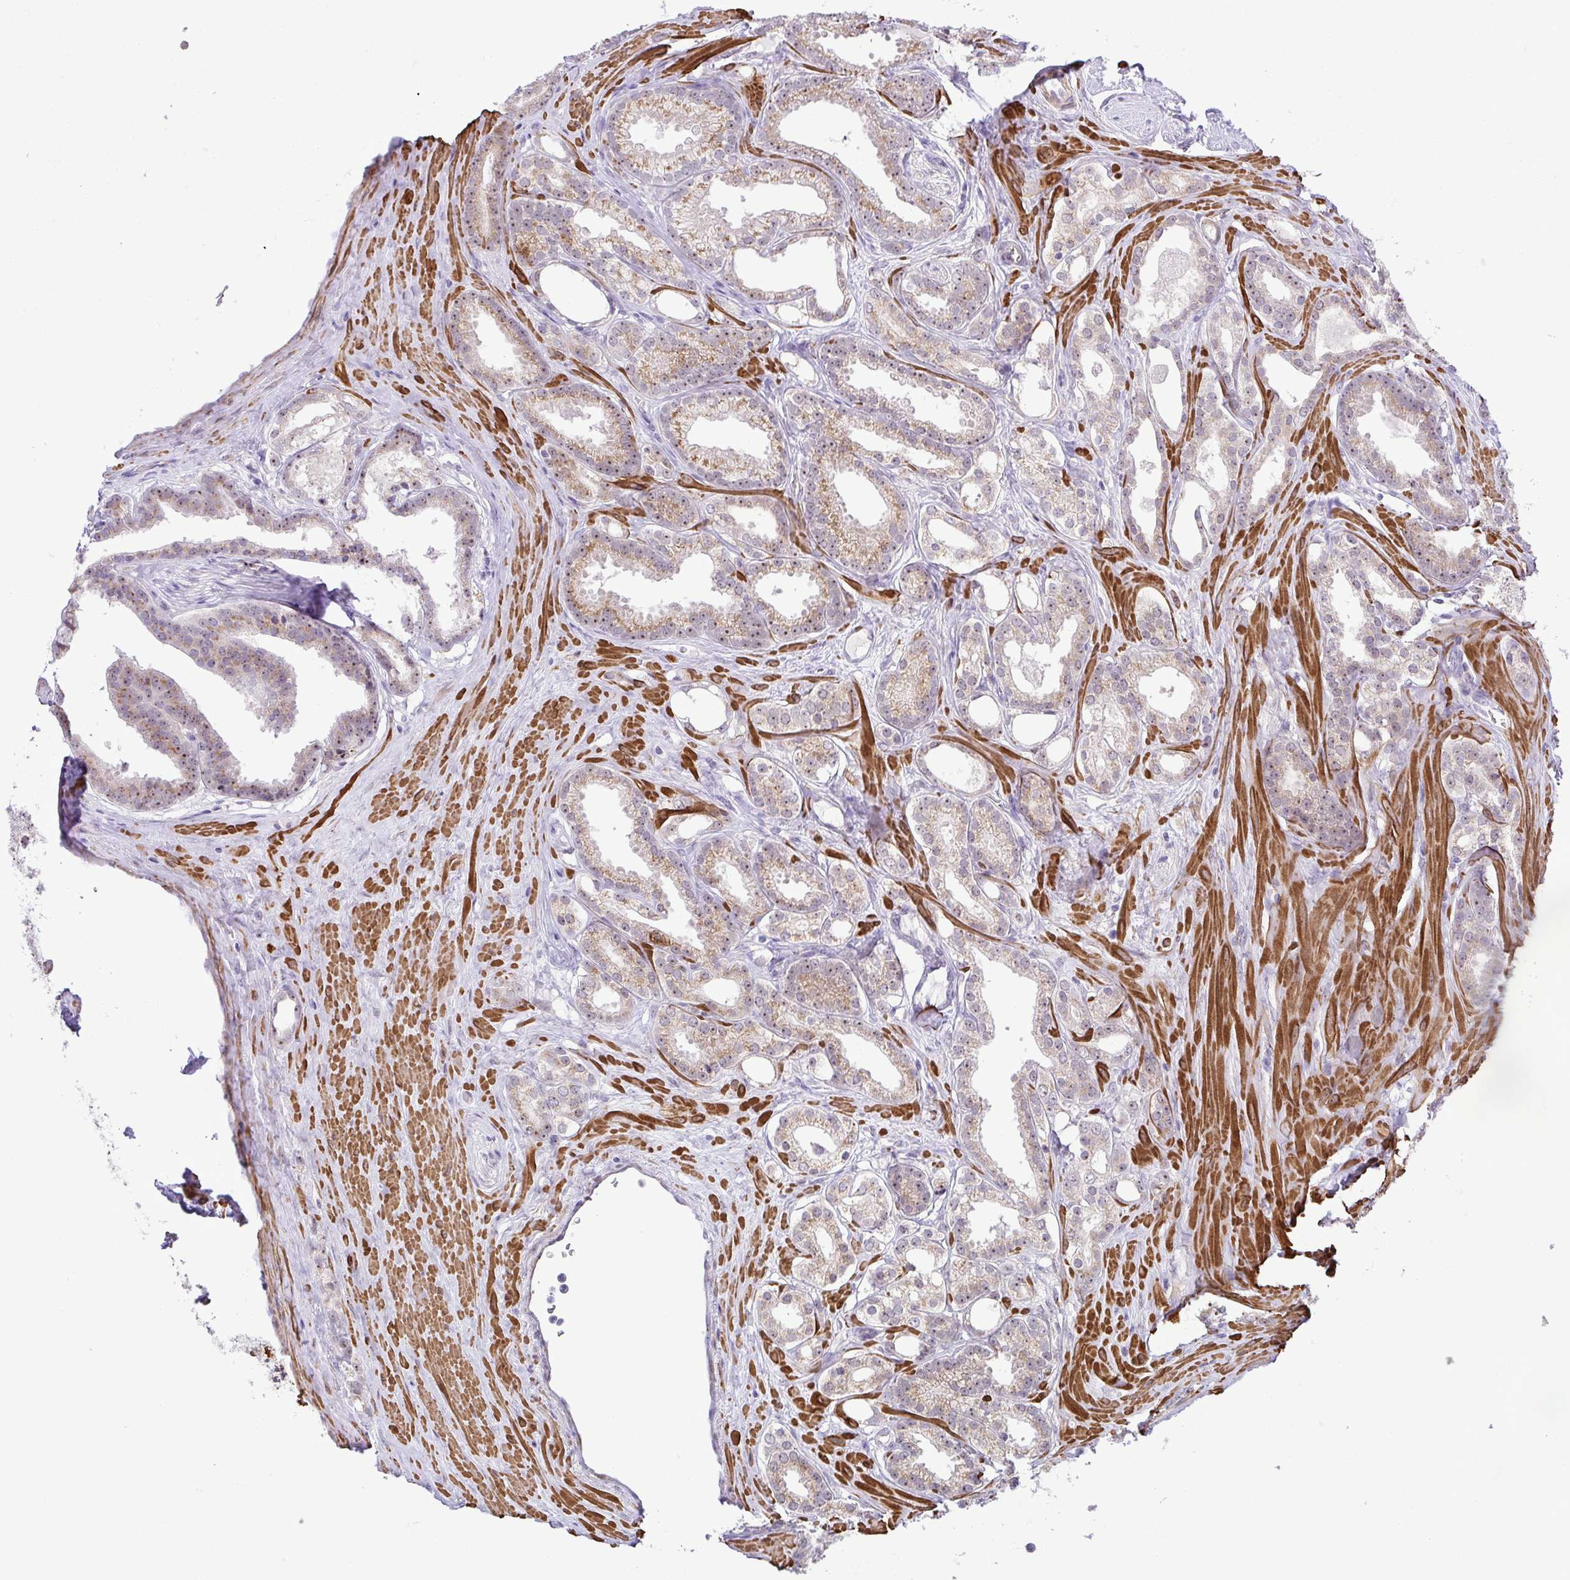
{"staining": {"intensity": "weak", "quantity": "25%-75%", "location": "cytoplasmic/membranous,nuclear"}, "tissue": "prostate cancer", "cell_type": "Tumor cells", "image_type": "cancer", "snomed": [{"axis": "morphology", "description": "Adenocarcinoma, Low grade"}, {"axis": "topography", "description": "Prostate"}], "caption": "Prostate cancer (adenocarcinoma (low-grade)) stained with DAB (3,3'-diaminobenzidine) IHC displays low levels of weak cytoplasmic/membranous and nuclear expression in about 25%-75% of tumor cells.", "gene": "RSL24D1", "patient": {"sex": "male", "age": 65}}